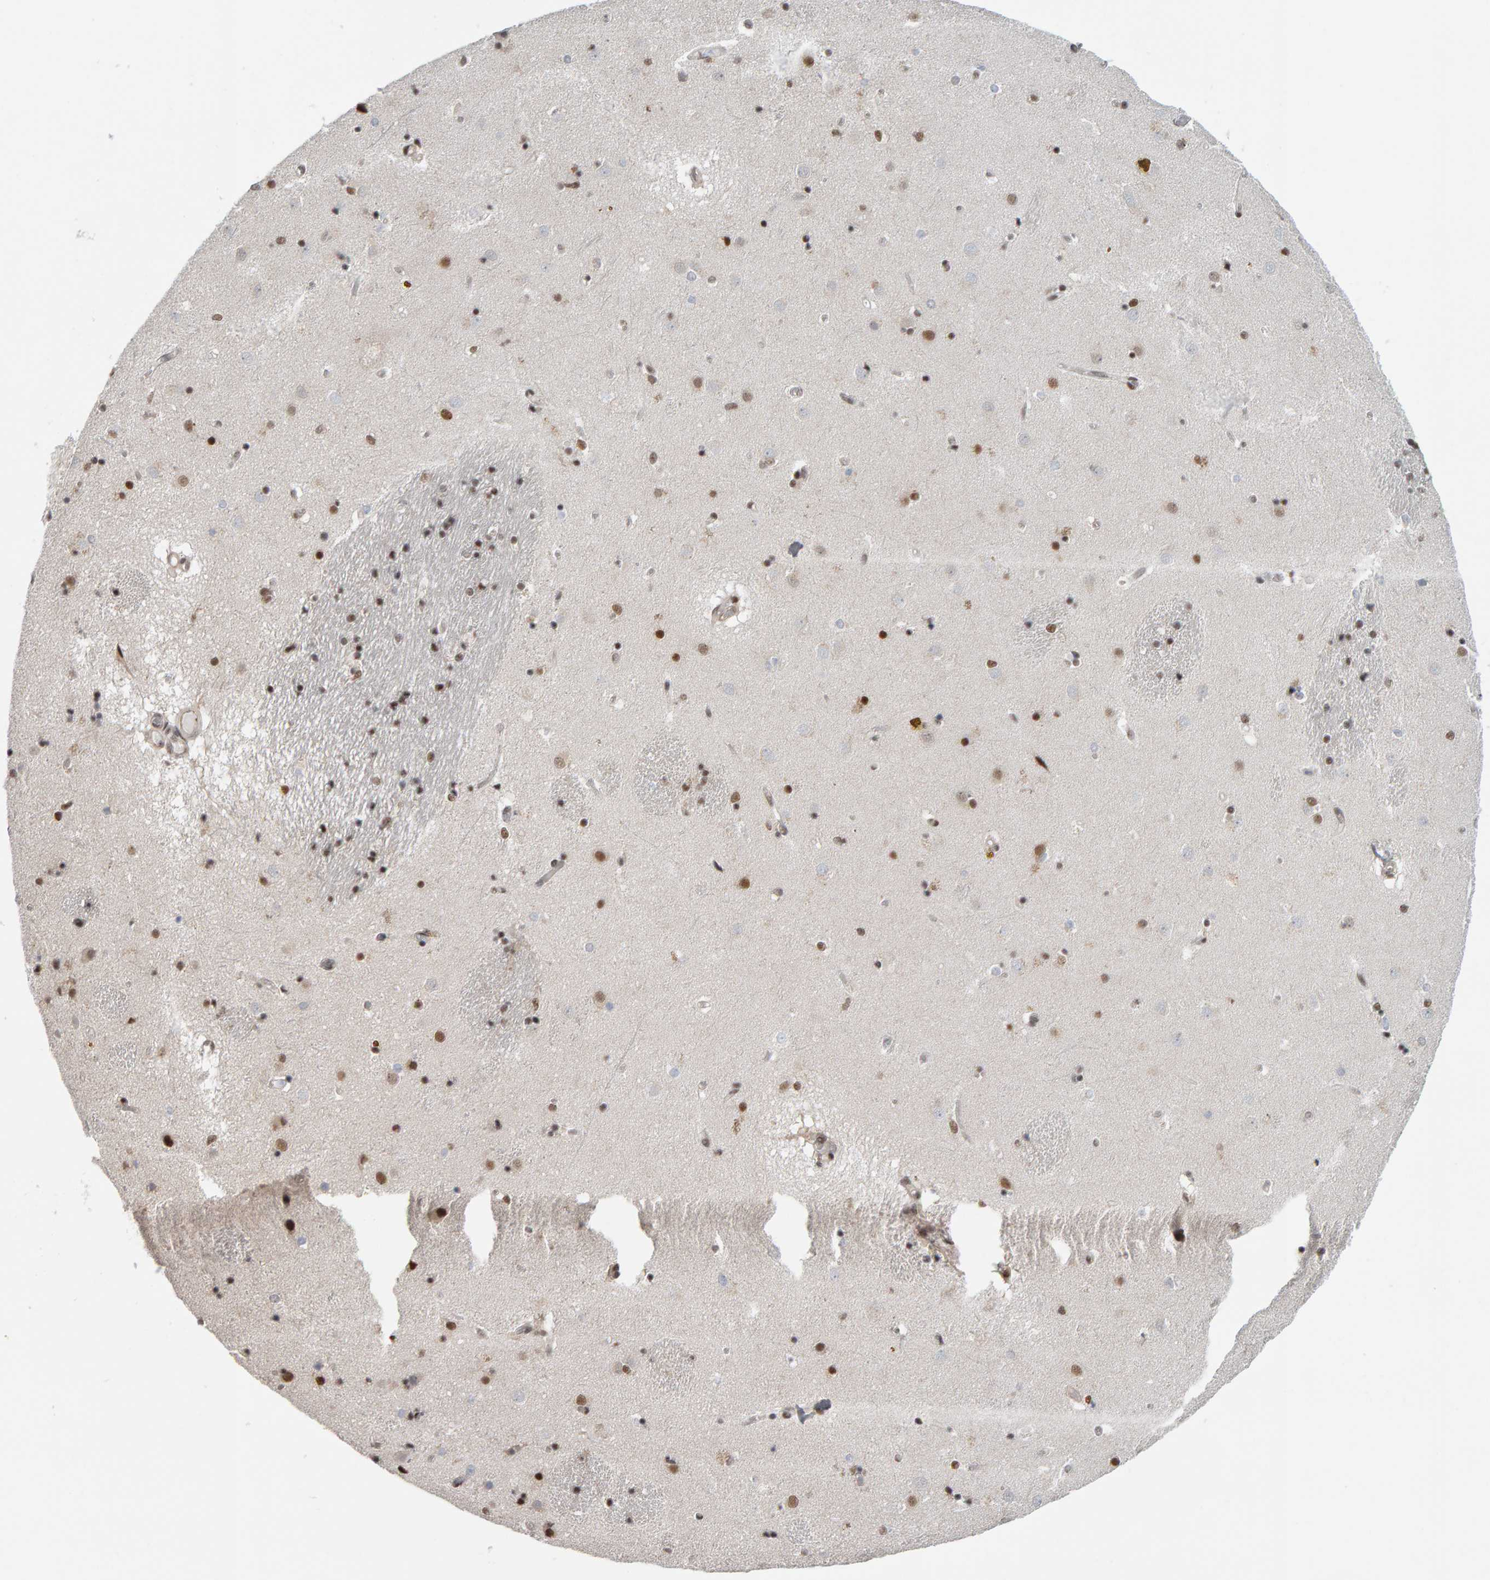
{"staining": {"intensity": "moderate", "quantity": "25%-75%", "location": "nuclear"}, "tissue": "caudate", "cell_type": "Glial cells", "image_type": "normal", "snomed": [{"axis": "morphology", "description": "Normal tissue, NOS"}, {"axis": "topography", "description": "Lateral ventricle wall"}], "caption": "An immunohistochemistry image of normal tissue is shown. Protein staining in brown highlights moderate nuclear positivity in caudate within glial cells.", "gene": "ATF7IP", "patient": {"sex": "male", "age": 70}}